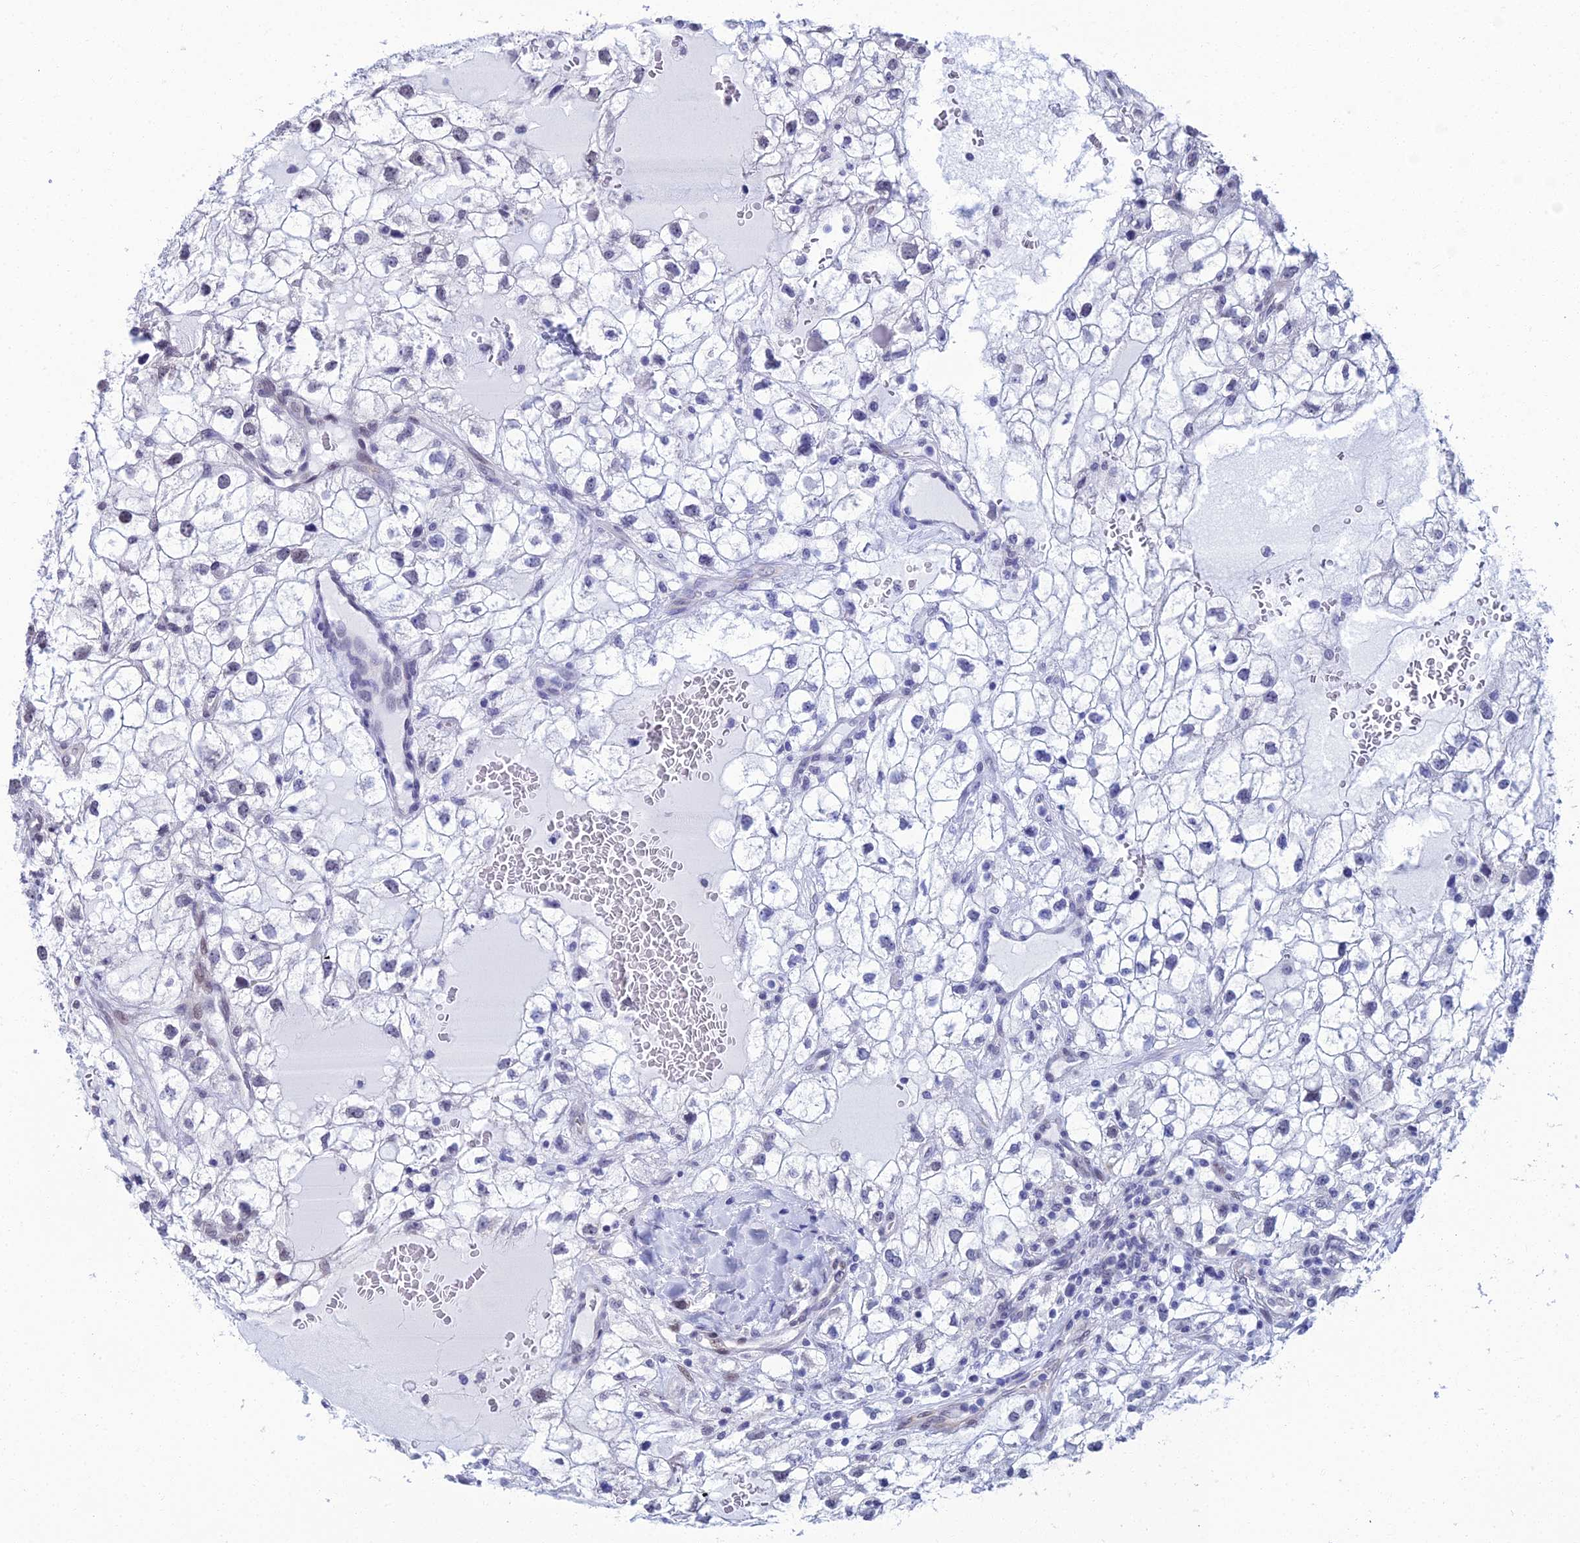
{"staining": {"intensity": "negative", "quantity": "none", "location": "none"}, "tissue": "renal cancer", "cell_type": "Tumor cells", "image_type": "cancer", "snomed": [{"axis": "morphology", "description": "Adenocarcinoma, NOS"}, {"axis": "topography", "description": "Kidney"}], "caption": "DAB (3,3'-diaminobenzidine) immunohistochemical staining of human adenocarcinoma (renal) shows no significant positivity in tumor cells.", "gene": "ZNF668", "patient": {"sex": "male", "age": 59}}